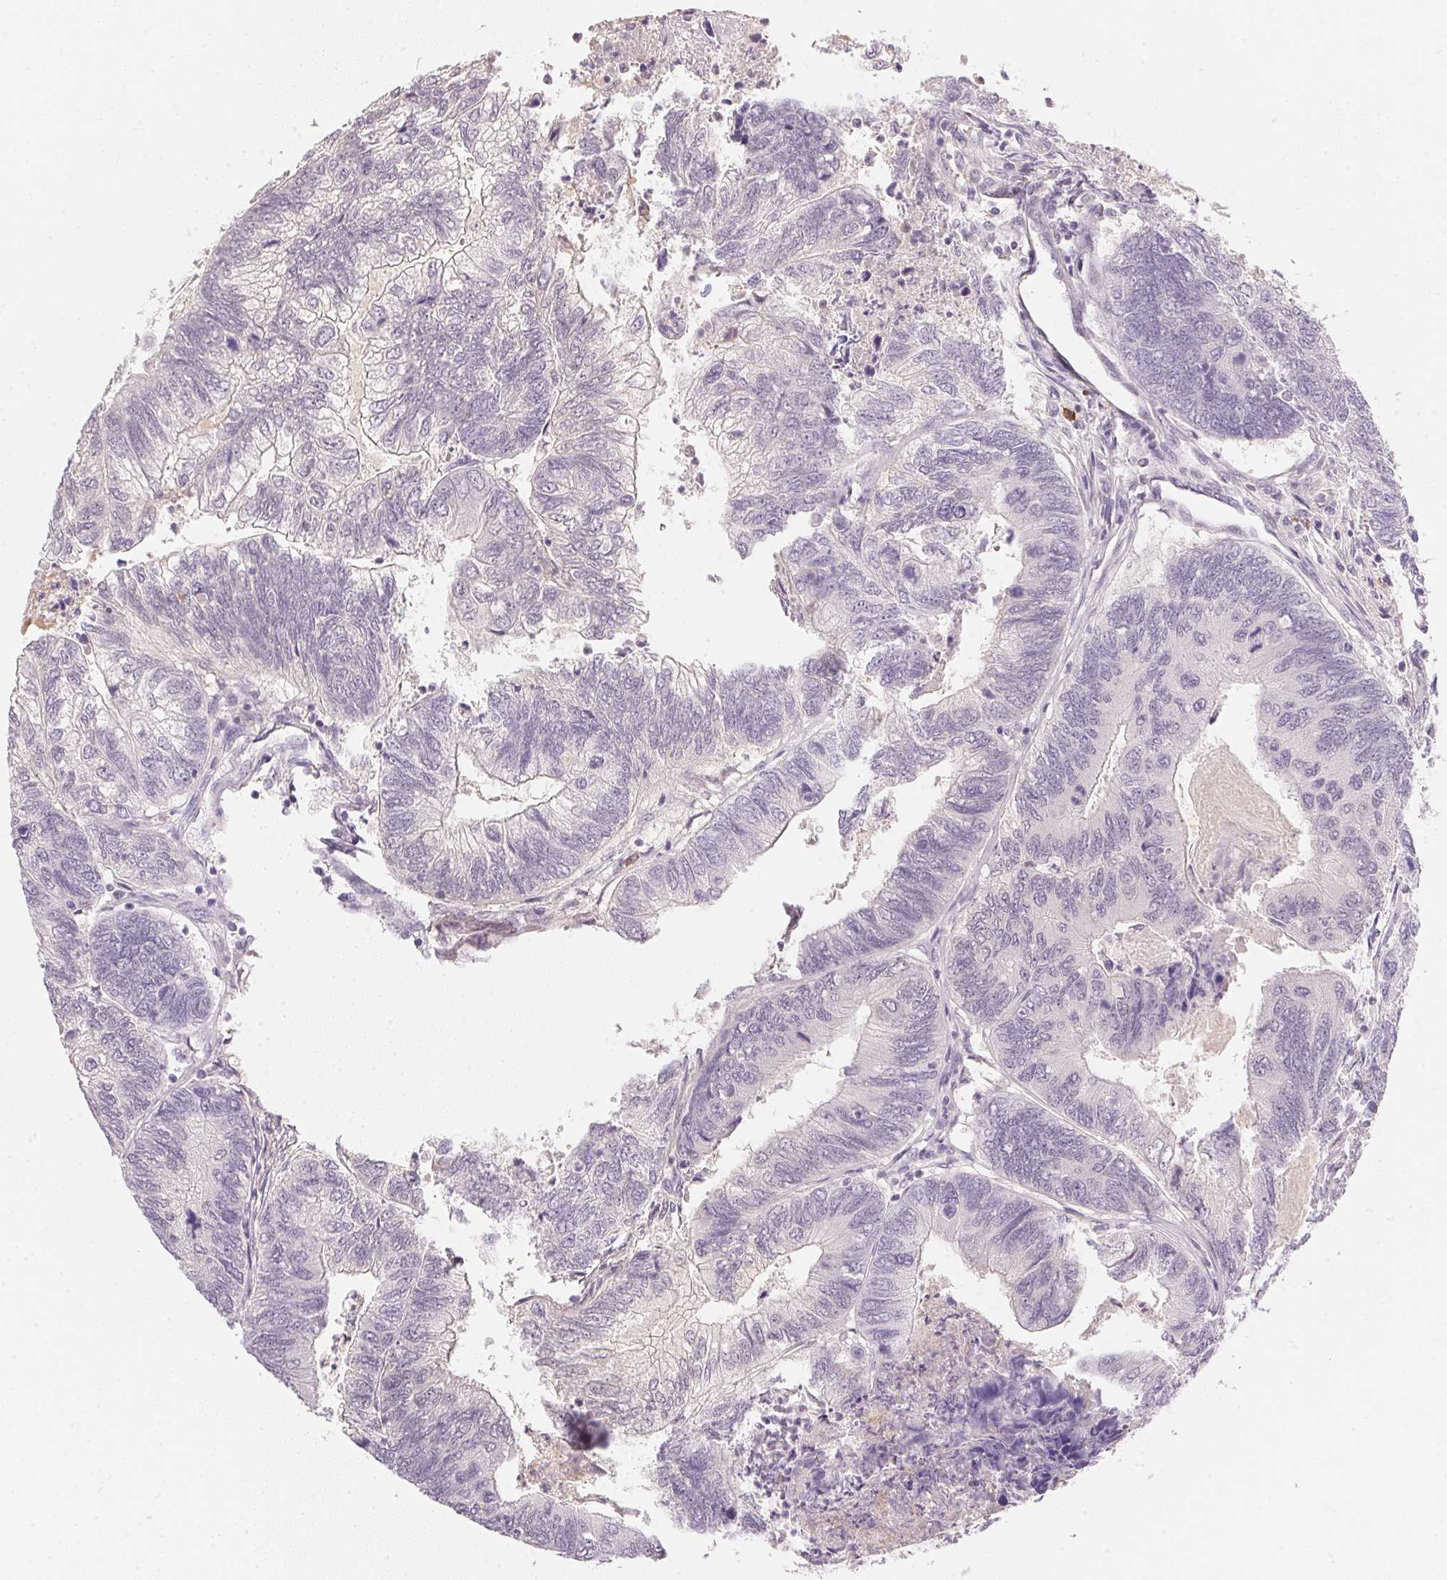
{"staining": {"intensity": "negative", "quantity": "none", "location": "none"}, "tissue": "colorectal cancer", "cell_type": "Tumor cells", "image_type": "cancer", "snomed": [{"axis": "morphology", "description": "Adenocarcinoma, NOS"}, {"axis": "topography", "description": "Colon"}], "caption": "A high-resolution image shows immunohistochemistry staining of colorectal adenocarcinoma, which exhibits no significant staining in tumor cells.", "gene": "FNDC4", "patient": {"sex": "female", "age": 67}}